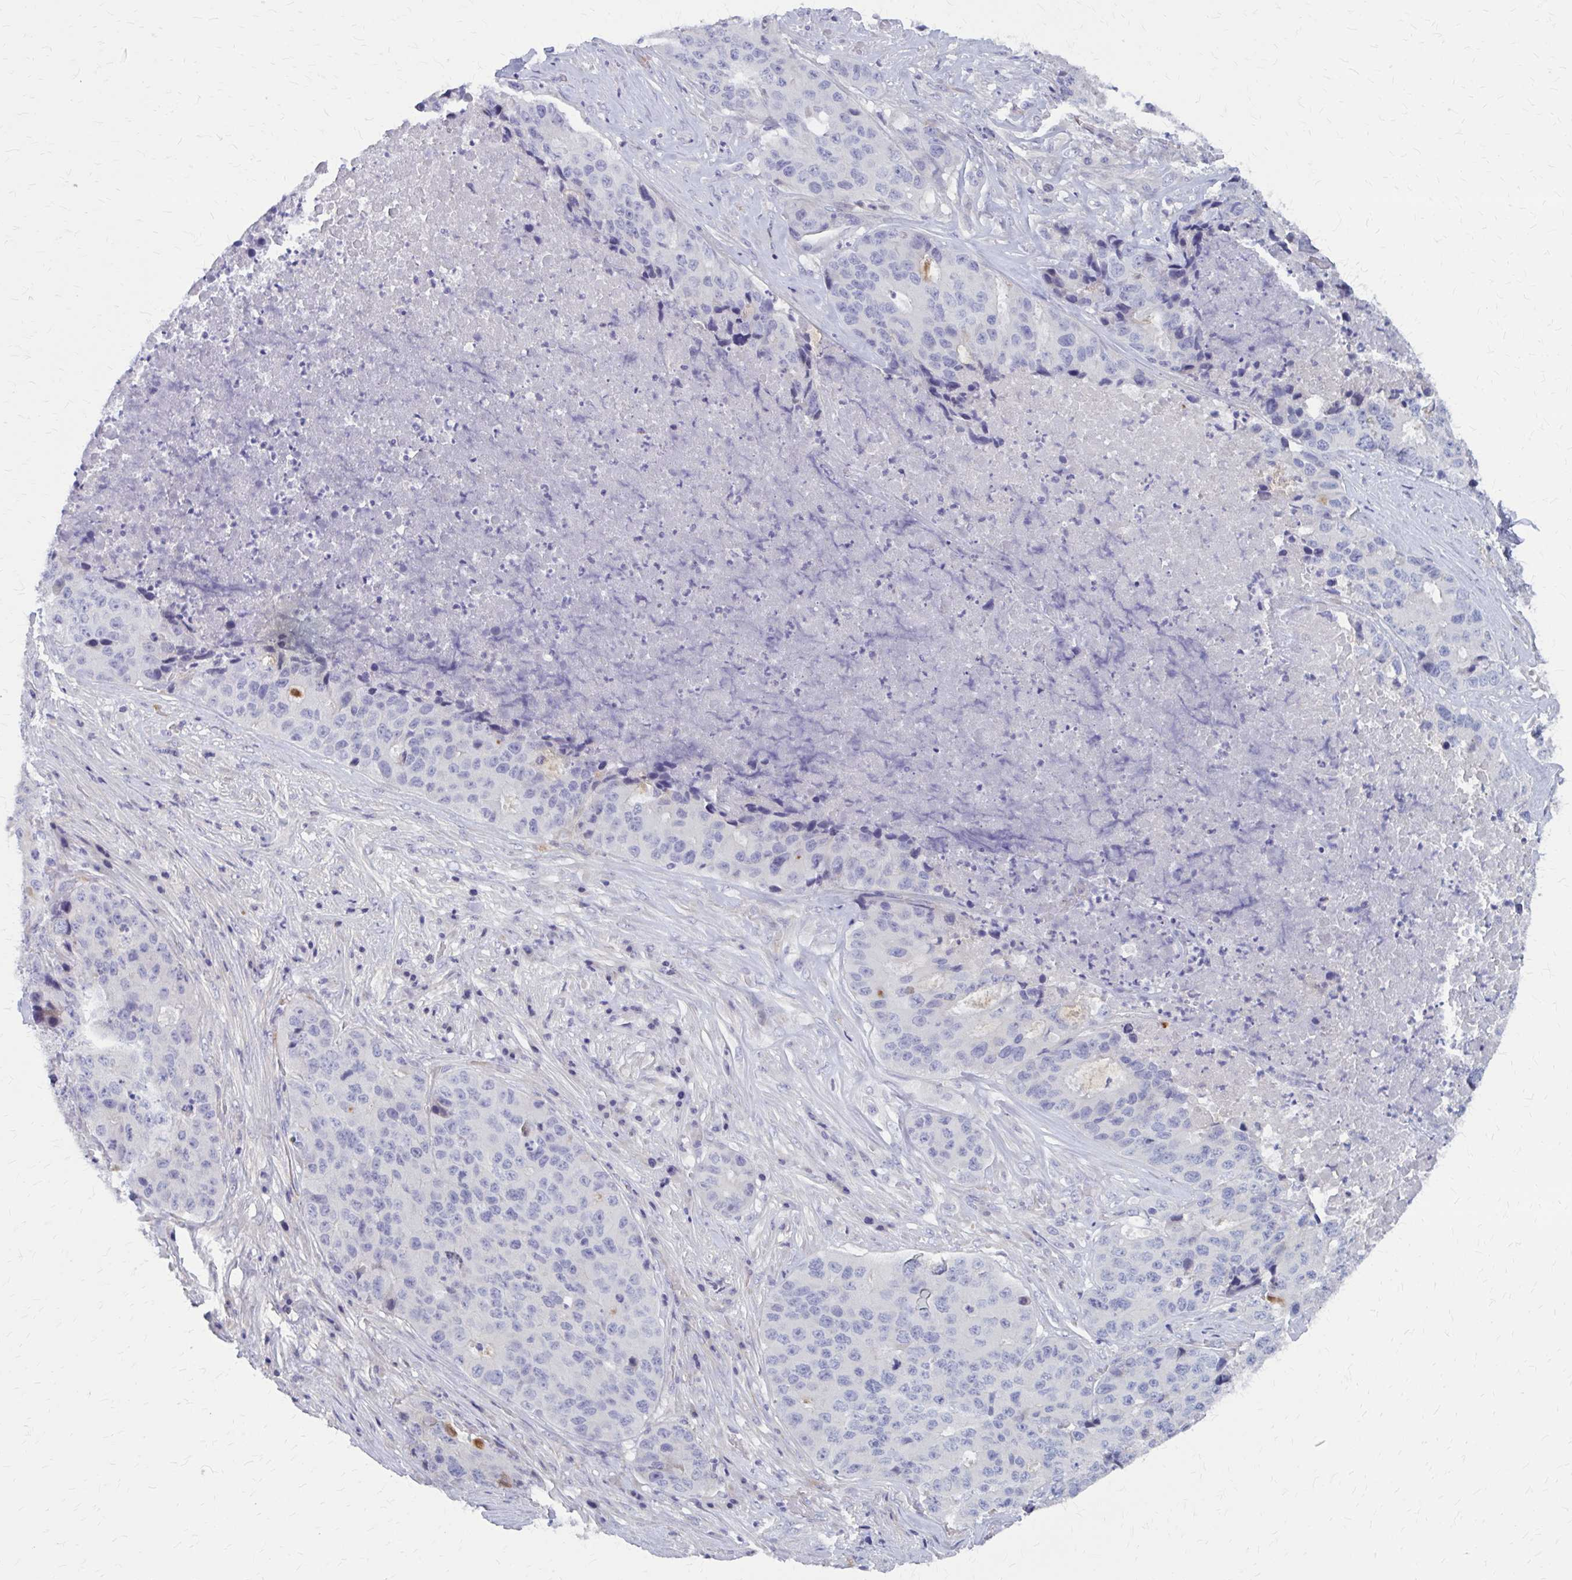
{"staining": {"intensity": "negative", "quantity": "none", "location": "none"}, "tissue": "stomach cancer", "cell_type": "Tumor cells", "image_type": "cancer", "snomed": [{"axis": "morphology", "description": "Adenocarcinoma, NOS"}, {"axis": "topography", "description": "Stomach"}], "caption": "Stomach cancer stained for a protein using immunohistochemistry displays no positivity tumor cells.", "gene": "GLYATL2", "patient": {"sex": "male", "age": 71}}